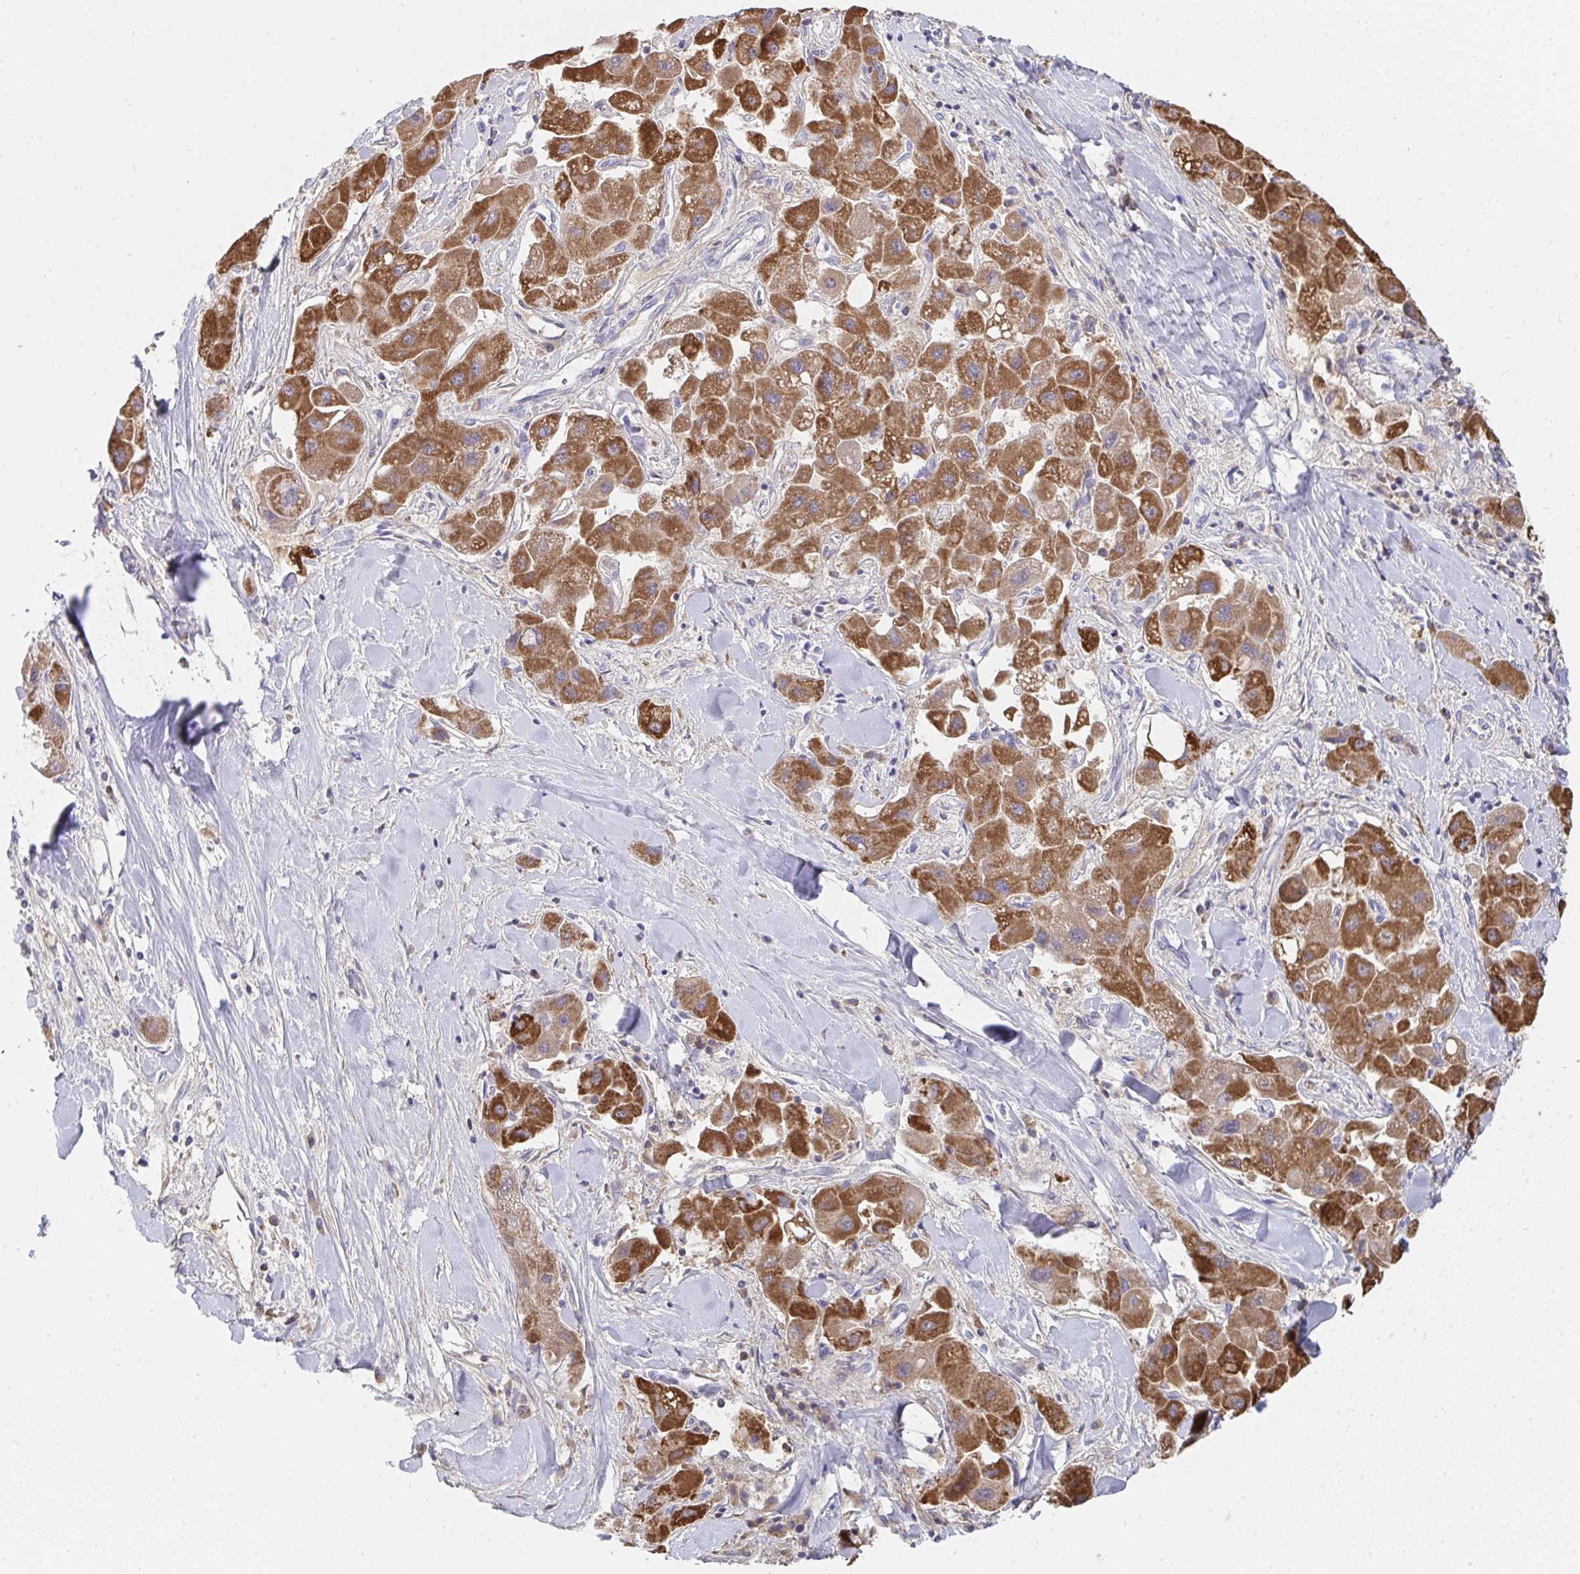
{"staining": {"intensity": "strong", "quantity": ">75%", "location": "cytoplasmic/membranous"}, "tissue": "liver cancer", "cell_type": "Tumor cells", "image_type": "cancer", "snomed": [{"axis": "morphology", "description": "Carcinoma, Hepatocellular, NOS"}, {"axis": "topography", "description": "Liver"}], "caption": "Strong cytoplasmic/membranous staining is appreciated in approximately >75% of tumor cells in liver hepatocellular carcinoma.", "gene": "AIFM1", "patient": {"sex": "male", "age": 24}}